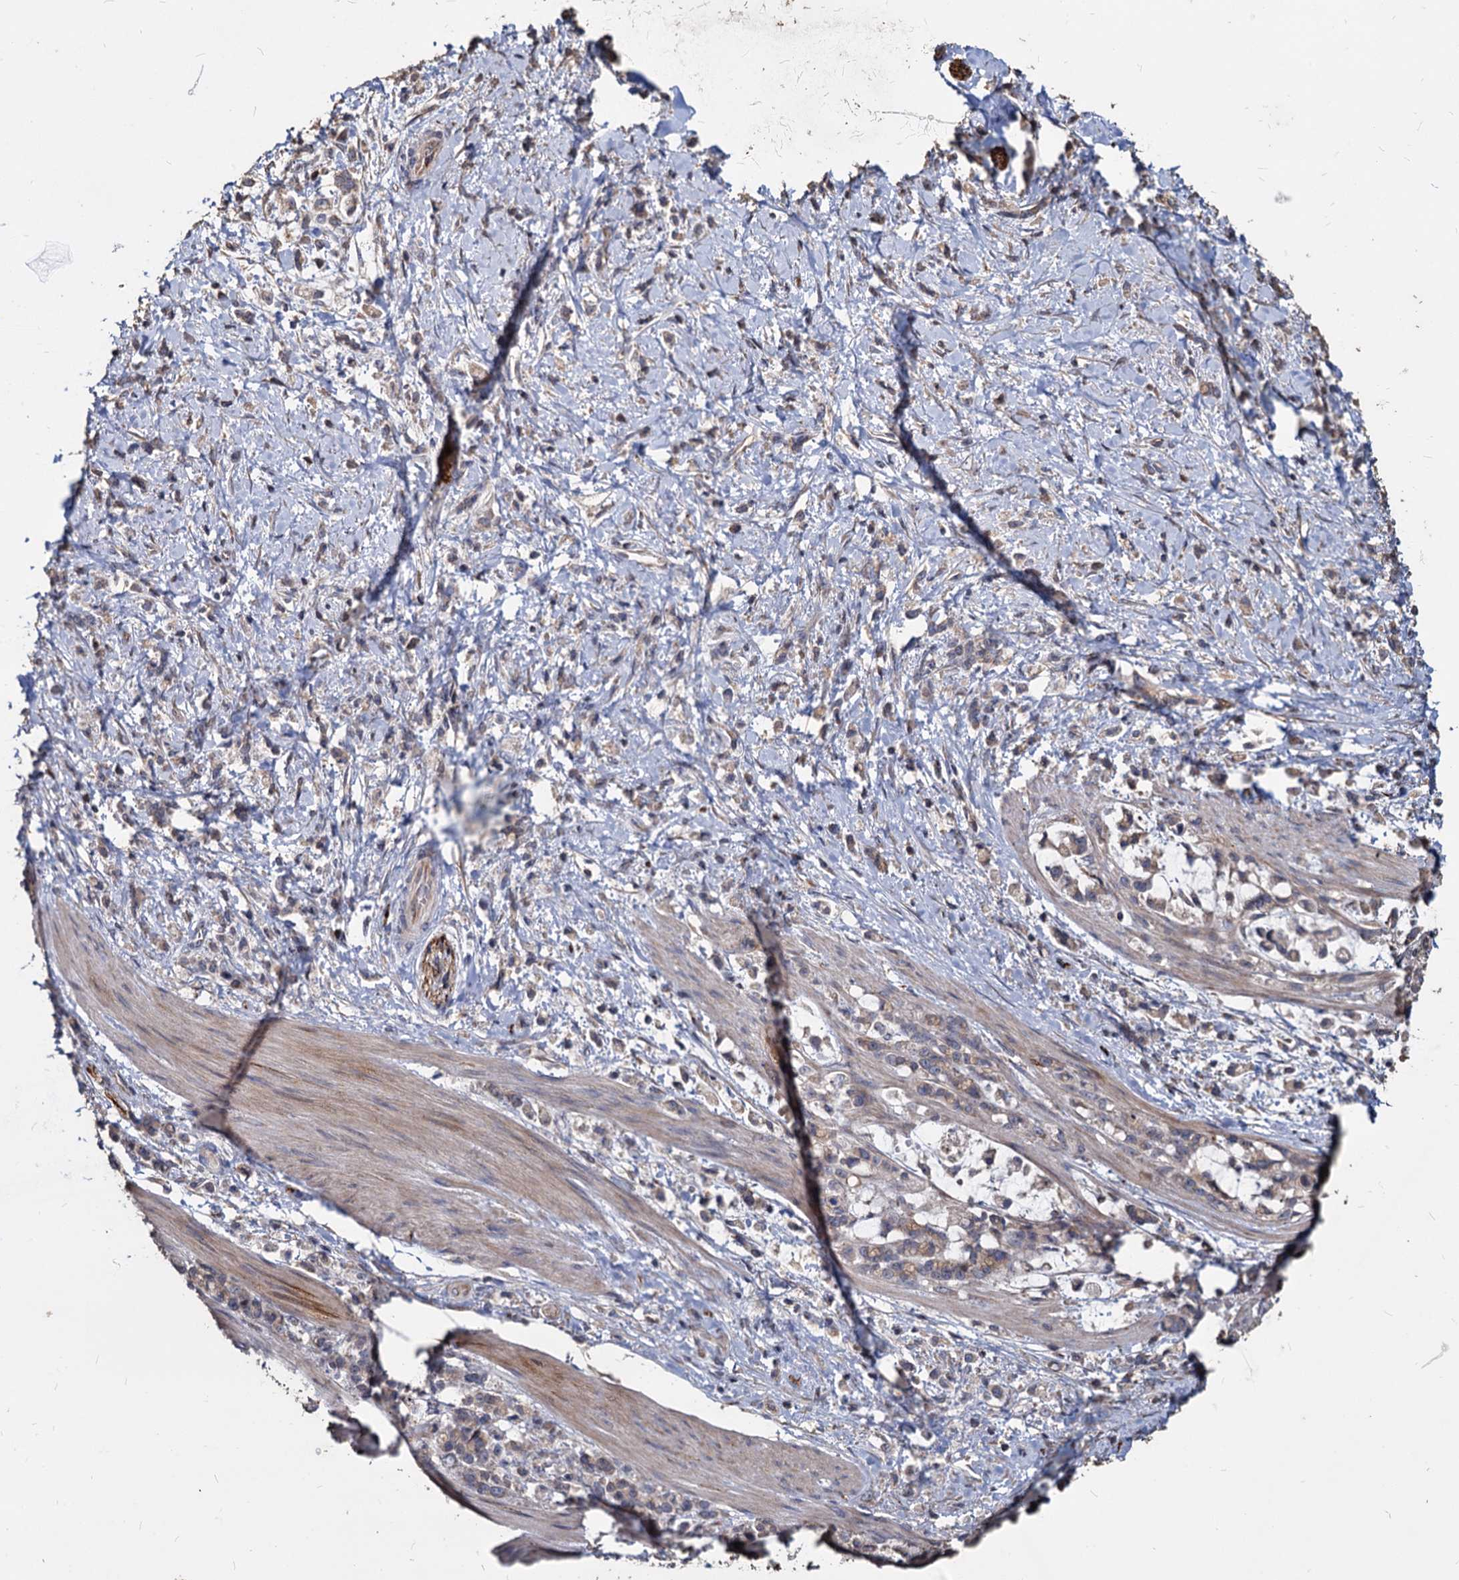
{"staining": {"intensity": "weak", "quantity": "<25%", "location": "cytoplasmic/membranous"}, "tissue": "stomach cancer", "cell_type": "Tumor cells", "image_type": "cancer", "snomed": [{"axis": "morphology", "description": "Adenocarcinoma, NOS"}, {"axis": "topography", "description": "Stomach"}], "caption": "Protein analysis of stomach adenocarcinoma displays no significant expression in tumor cells. (Immunohistochemistry (ihc), brightfield microscopy, high magnification).", "gene": "DEPDC4", "patient": {"sex": "female", "age": 60}}